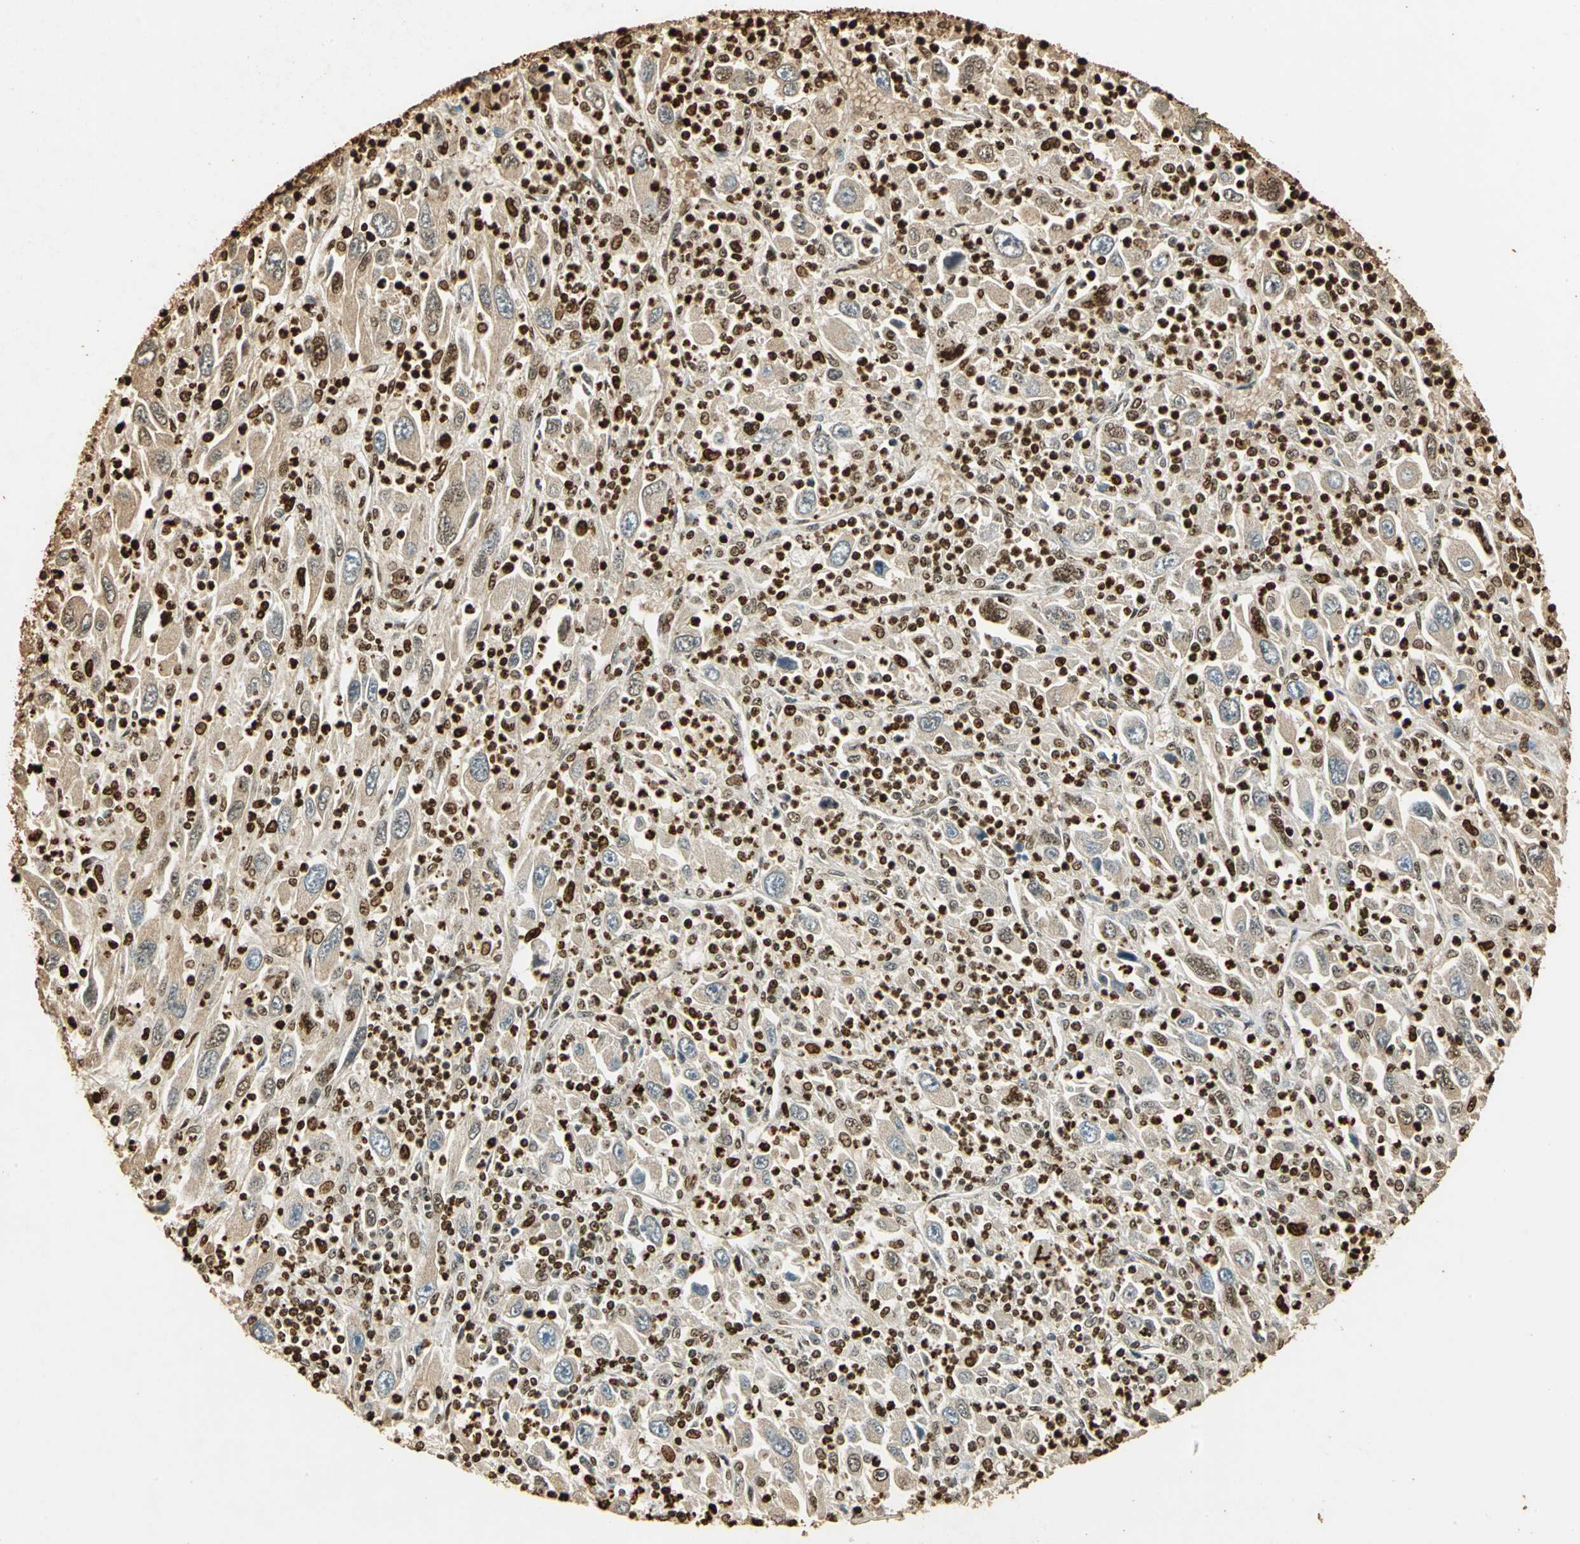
{"staining": {"intensity": "moderate", "quantity": ">75%", "location": "cytoplasmic/membranous"}, "tissue": "melanoma", "cell_type": "Tumor cells", "image_type": "cancer", "snomed": [{"axis": "morphology", "description": "Malignant melanoma, Metastatic site"}, {"axis": "topography", "description": "Skin"}], "caption": "About >75% of tumor cells in malignant melanoma (metastatic site) display moderate cytoplasmic/membranous protein expression as visualized by brown immunohistochemical staining.", "gene": "GAPDH", "patient": {"sex": "female", "age": 56}}